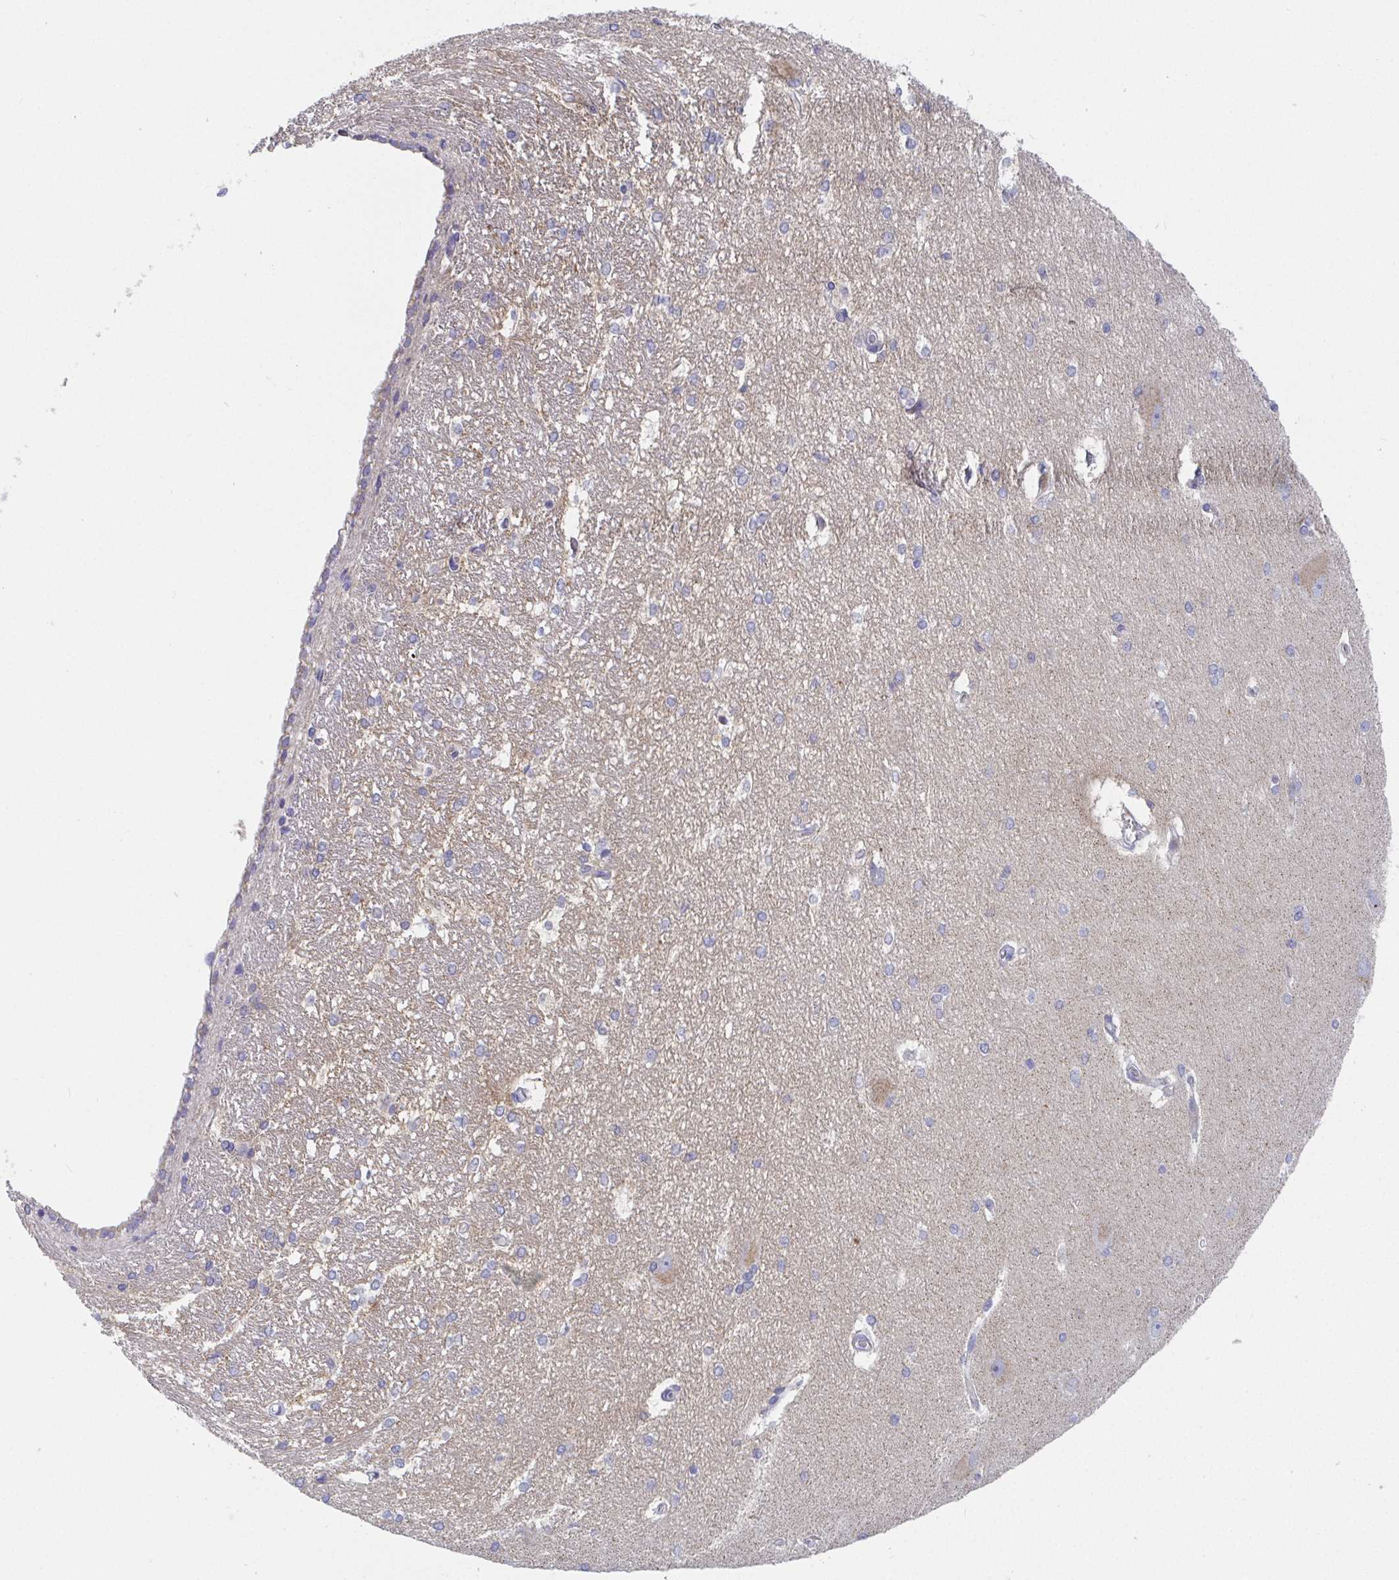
{"staining": {"intensity": "negative", "quantity": "none", "location": "none"}, "tissue": "hippocampus", "cell_type": "Glial cells", "image_type": "normal", "snomed": [{"axis": "morphology", "description": "Normal tissue, NOS"}, {"axis": "topography", "description": "Cerebral cortex"}, {"axis": "topography", "description": "Hippocampus"}], "caption": "This is an immunohistochemistry (IHC) histopathology image of benign hippocampus. There is no expression in glial cells.", "gene": "ATP5F1C", "patient": {"sex": "female", "age": 19}}